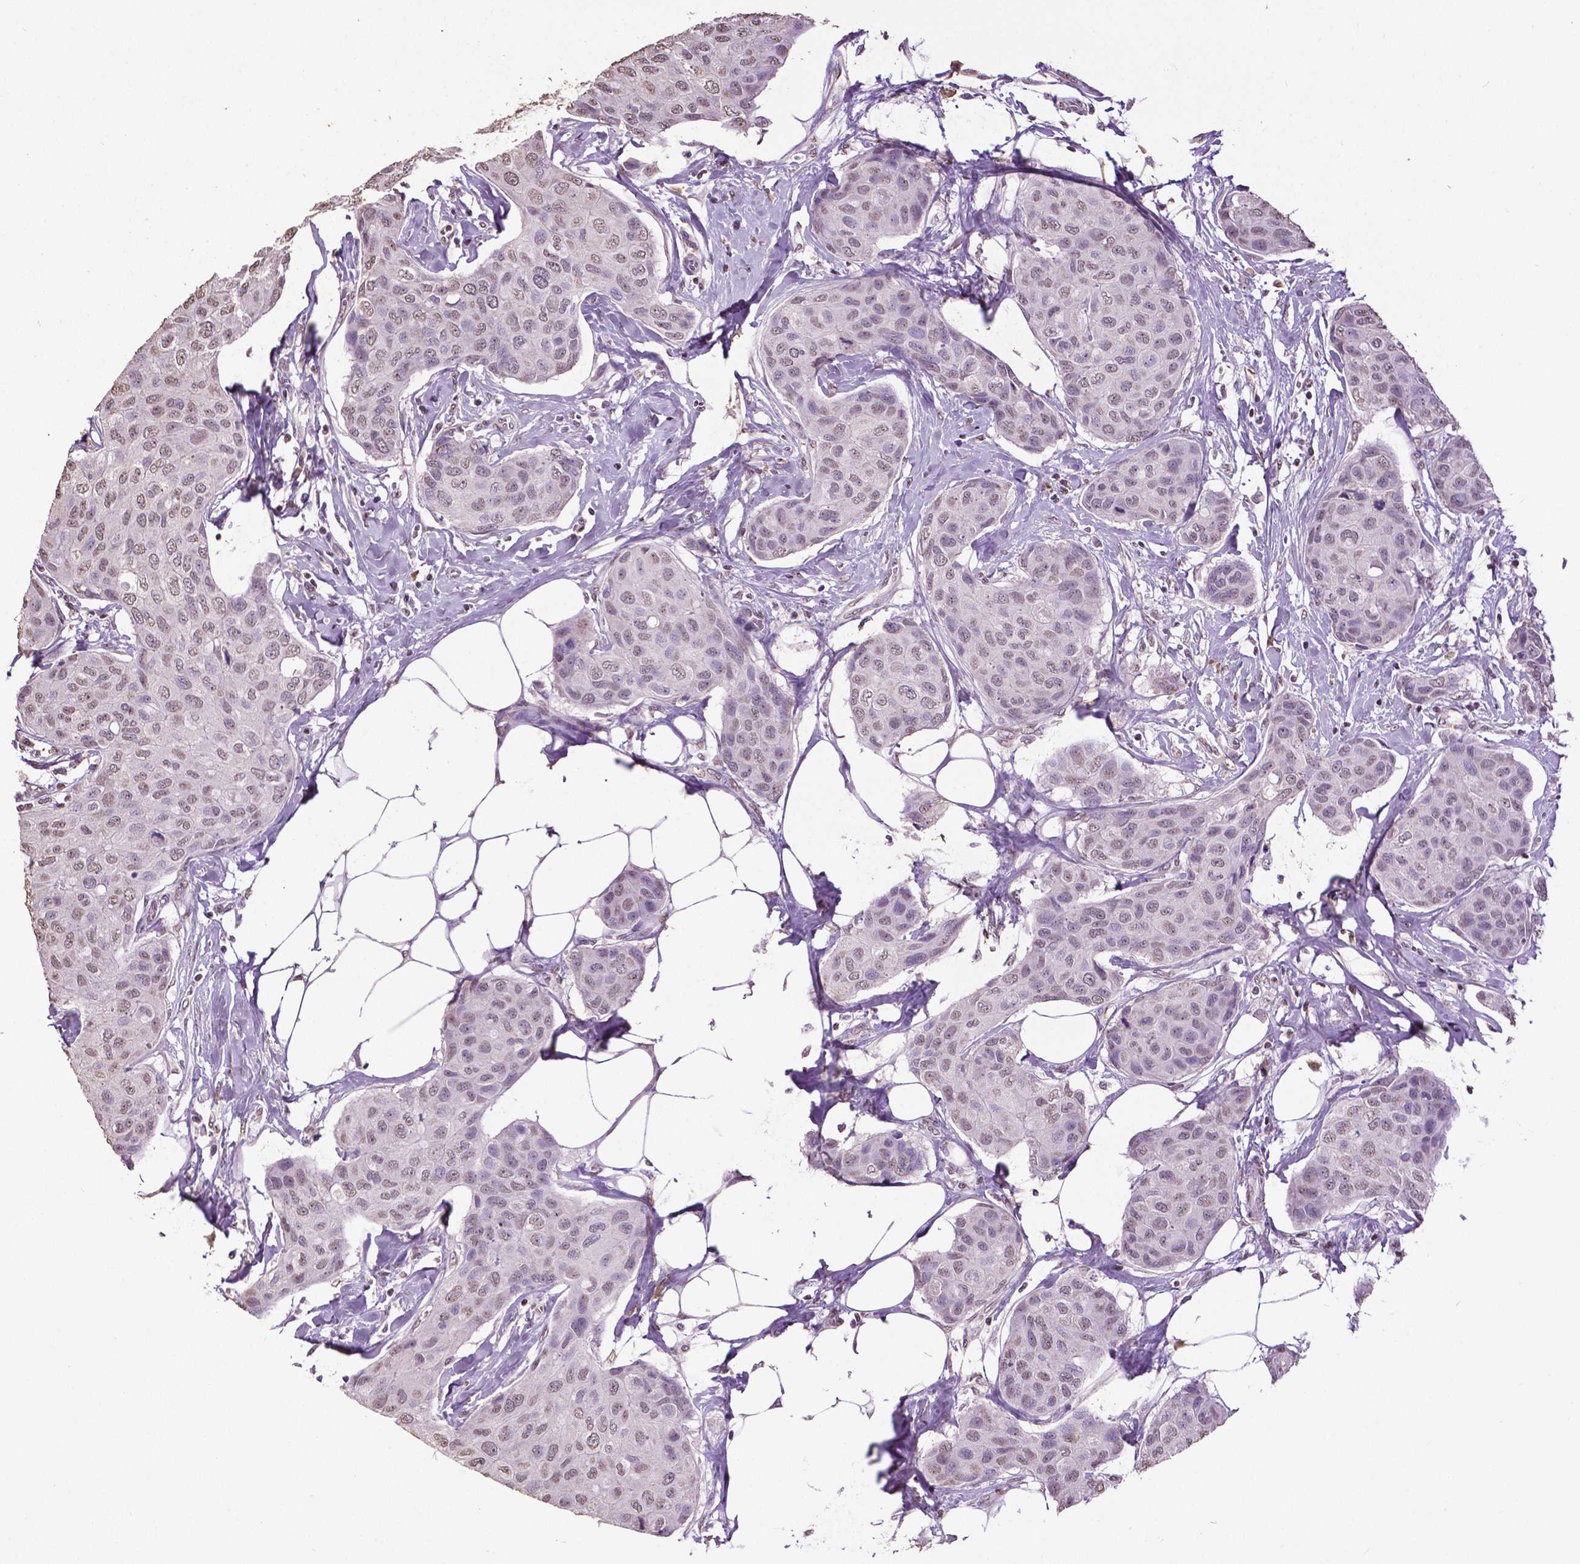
{"staining": {"intensity": "weak", "quantity": "<25%", "location": "nuclear"}, "tissue": "breast cancer", "cell_type": "Tumor cells", "image_type": "cancer", "snomed": [{"axis": "morphology", "description": "Duct carcinoma"}, {"axis": "topography", "description": "Breast"}], "caption": "DAB immunohistochemical staining of breast cancer (infiltrating ductal carcinoma) reveals no significant staining in tumor cells.", "gene": "RUNX3", "patient": {"sex": "female", "age": 80}}